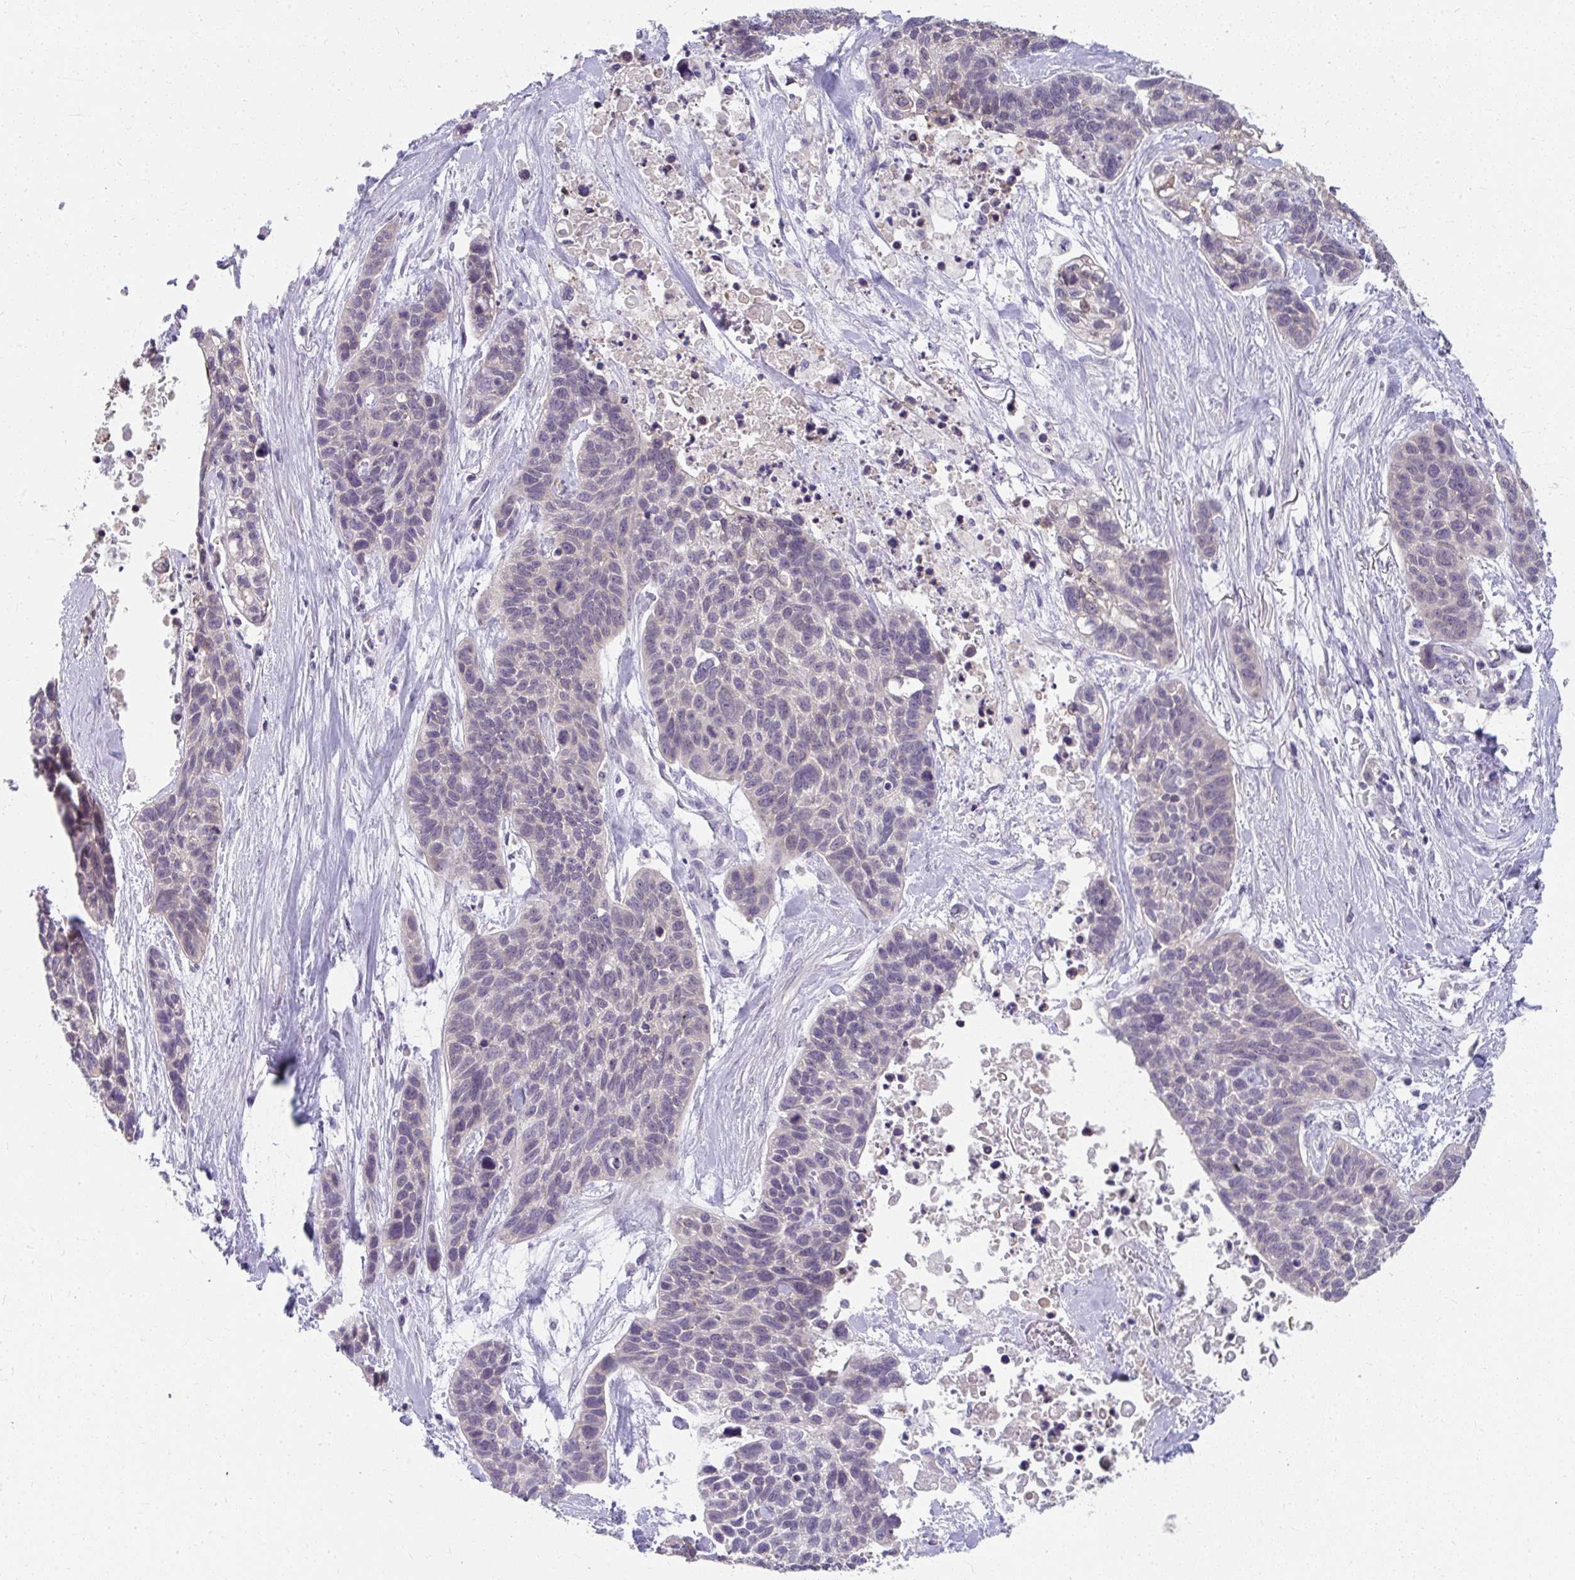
{"staining": {"intensity": "negative", "quantity": "none", "location": "none"}, "tissue": "lung cancer", "cell_type": "Tumor cells", "image_type": "cancer", "snomed": [{"axis": "morphology", "description": "Squamous cell carcinoma, NOS"}, {"axis": "topography", "description": "Lung"}], "caption": "The histopathology image demonstrates no staining of tumor cells in squamous cell carcinoma (lung).", "gene": "UGT3A2", "patient": {"sex": "male", "age": 62}}